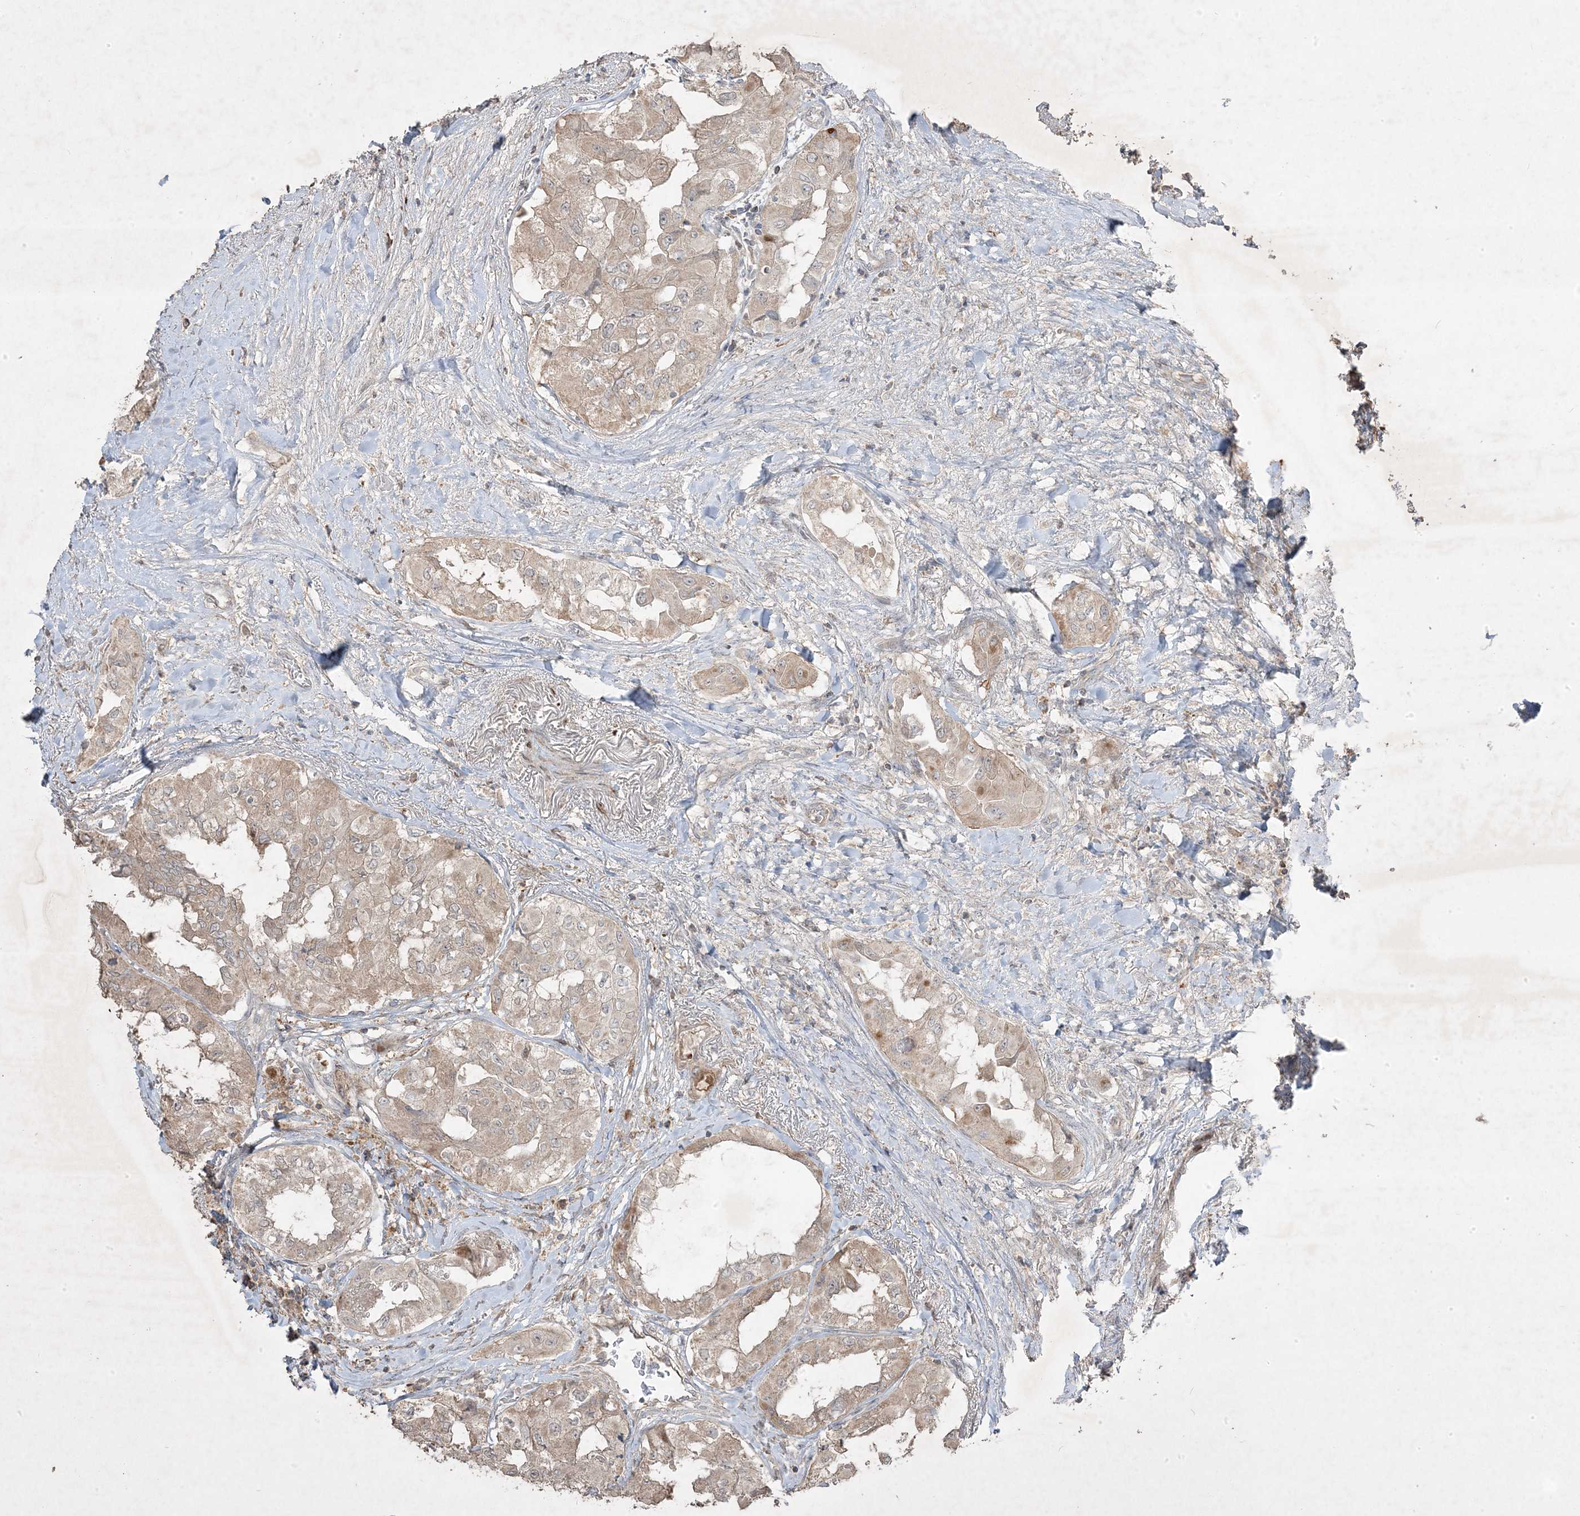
{"staining": {"intensity": "weak", "quantity": ">75%", "location": "cytoplasmic/membranous"}, "tissue": "thyroid cancer", "cell_type": "Tumor cells", "image_type": "cancer", "snomed": [{"axis": "morphology", "description": "Papillary adenocarcinoma, NOS"}, {"axis": "topography", "description": "Thyroid gland"}], "caption": "Thyroid papillary adenocarcinoma stained with DAB (3,3'-diaminobenzidine) immunohistochemistry (IHC) demonstrates low levels of weak cytoplasmic/membranous positivity in approximately >75% of tumor cells.", "gene": "RGL4", "patient": {"sex": "female", "age": 59}}